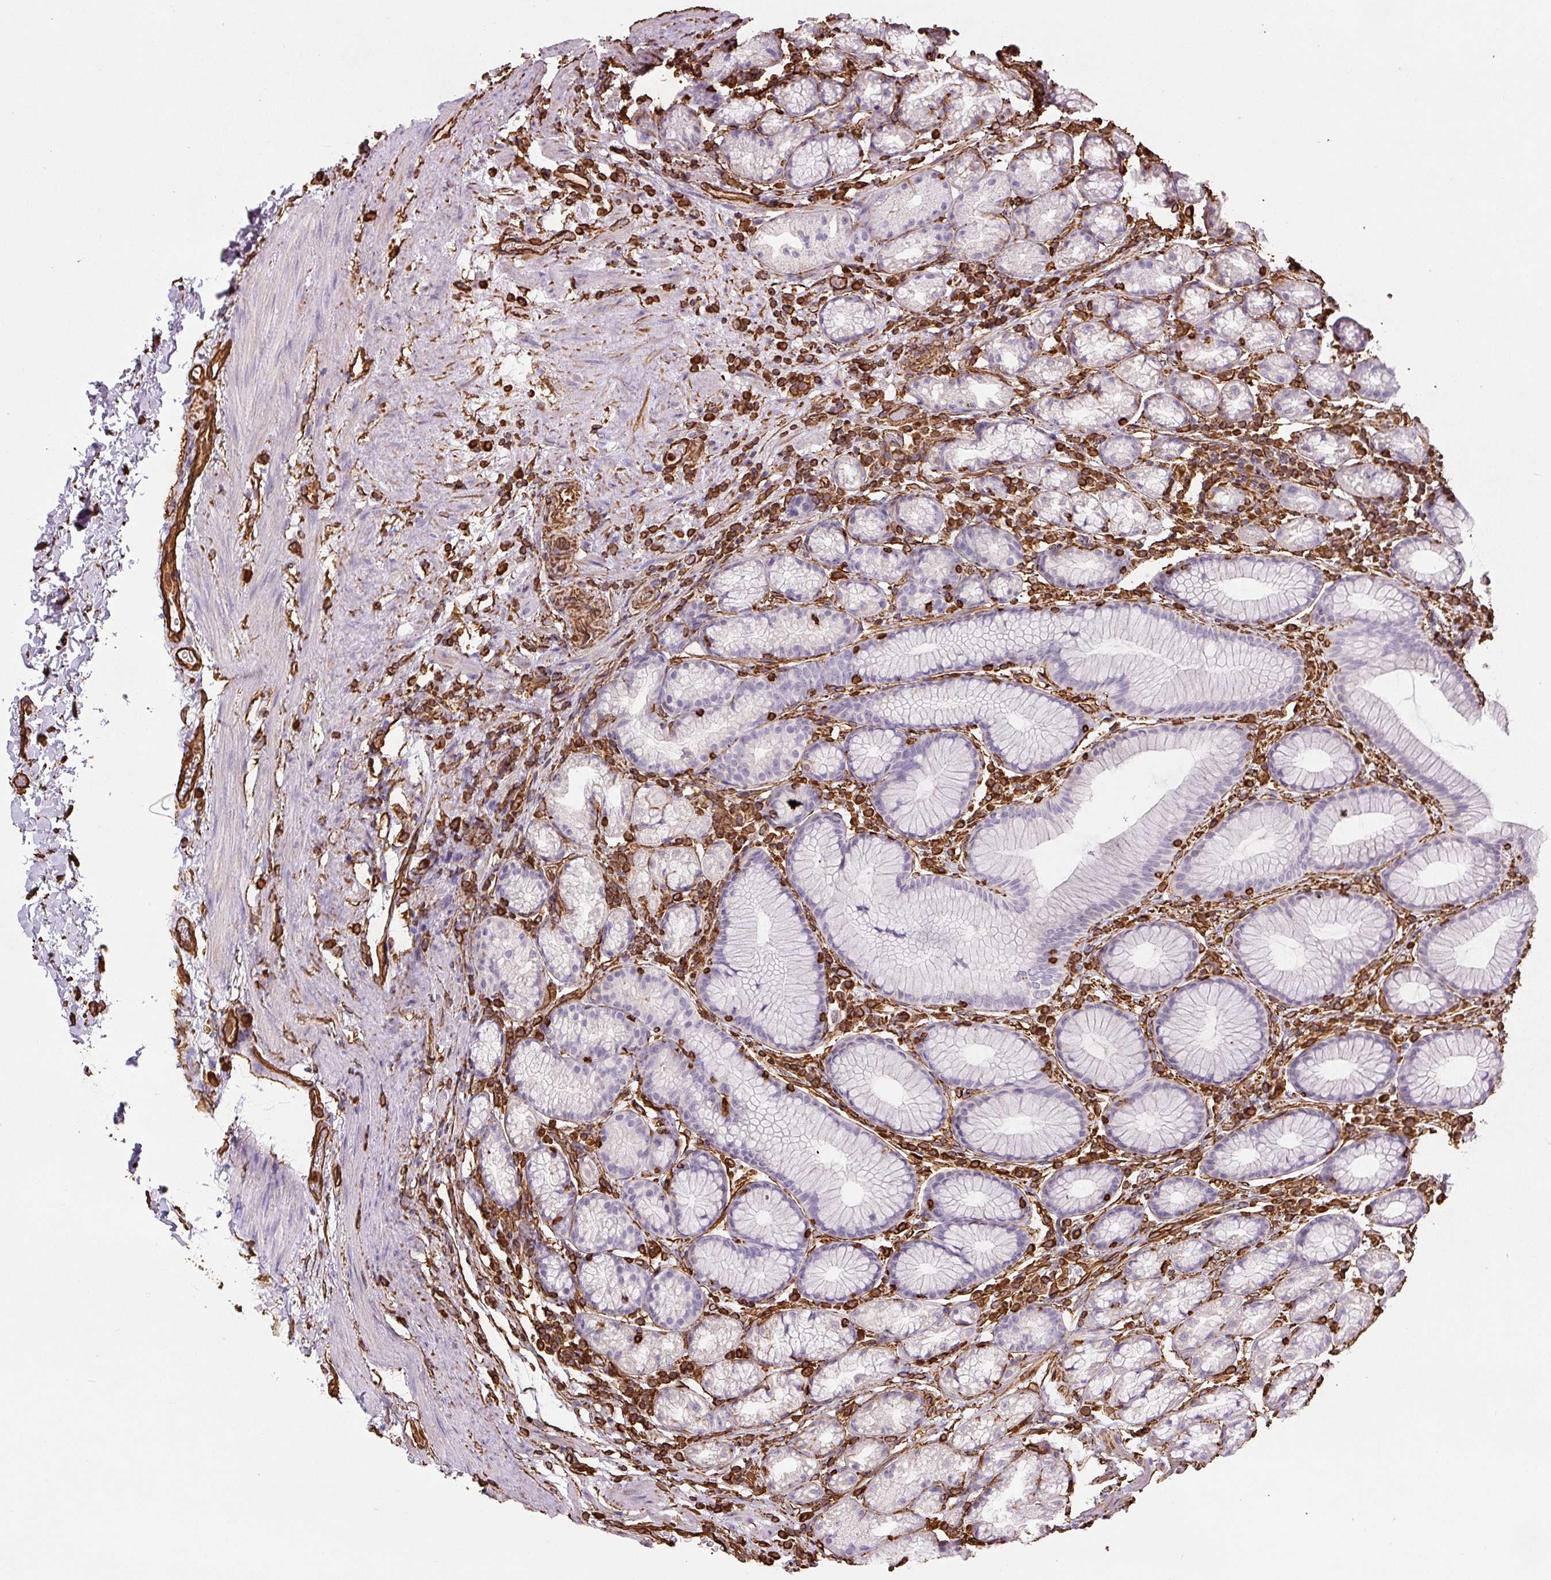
{"staining": {"intensity": "negative", "quantity": "none", "location": "none"}, "tissue": "stomach", "cell_type": "Glandular cells", "image_type": "normal", "snomed": [{"axis": "morphology", "description": "Normal tissue, NOS"}, {"axis": "topography", "description": "Stomach, lower"}], "caption": "This is a micrograph of IHC staining of normal stomach, which shows no expression in glandular cells.", "gene": "VIM", "patient": {"sex": "male", "age": 67}}